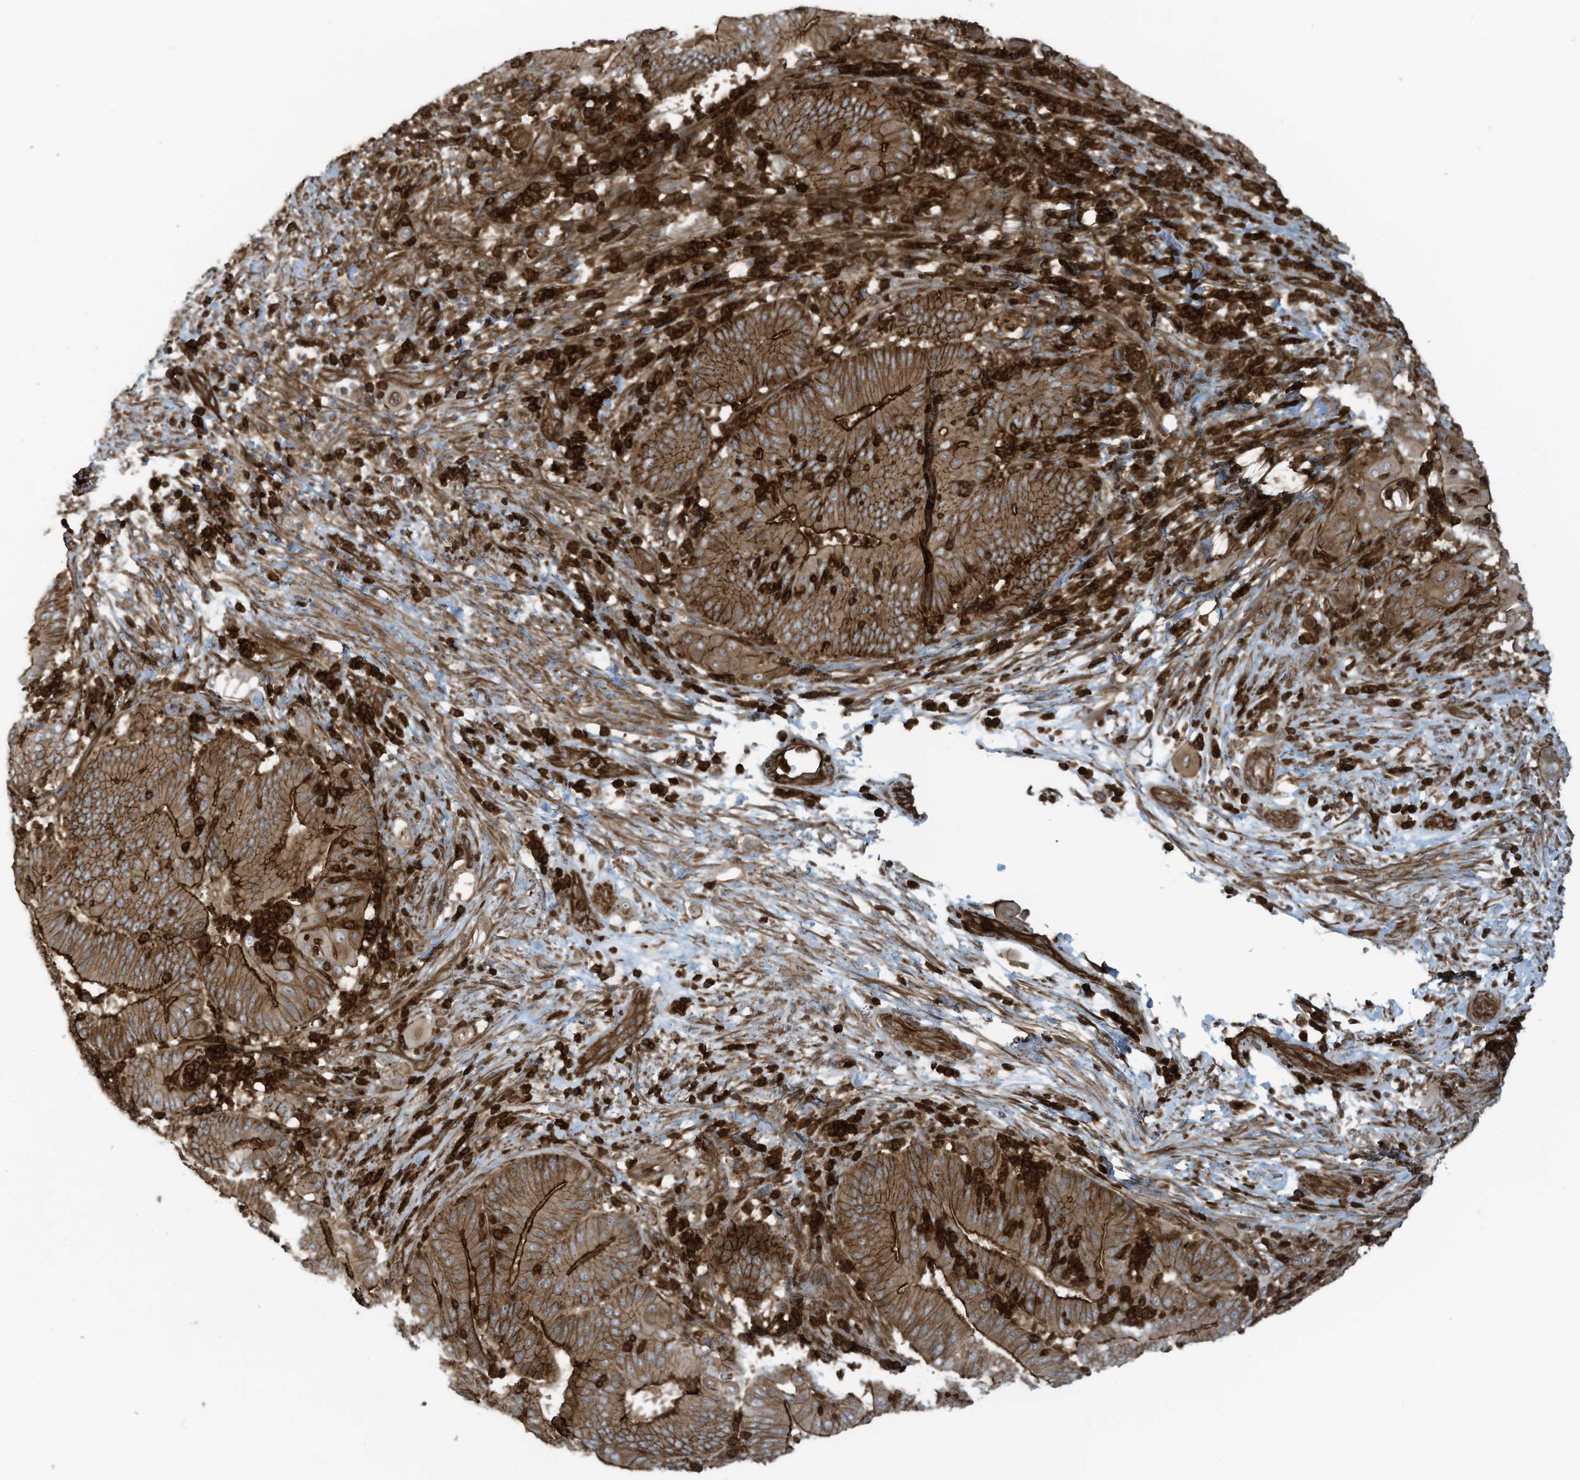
{"staining": {"intensity": "strong", "quantity": ">75%", "location": "cytoplasmic/membranous"}, "tissue": "pancreatic cancer", "cell_type": "Tumor cells", "image_type": "cancer", "snomed": [{"axis": "morphology", "description": "Adenocarcinoma, NOS"}, {"axis": "topography", "description": "Pancreas"}], "caption": "Adenocarcinoma (pancreatic) was stained to show a protein in brown. There is high levels of strong cytoplasmic/membranous positivity in about >75% of tumor cells.", "gene": "SLC9A2", "patient": {"sex": "female", "age": 77}}